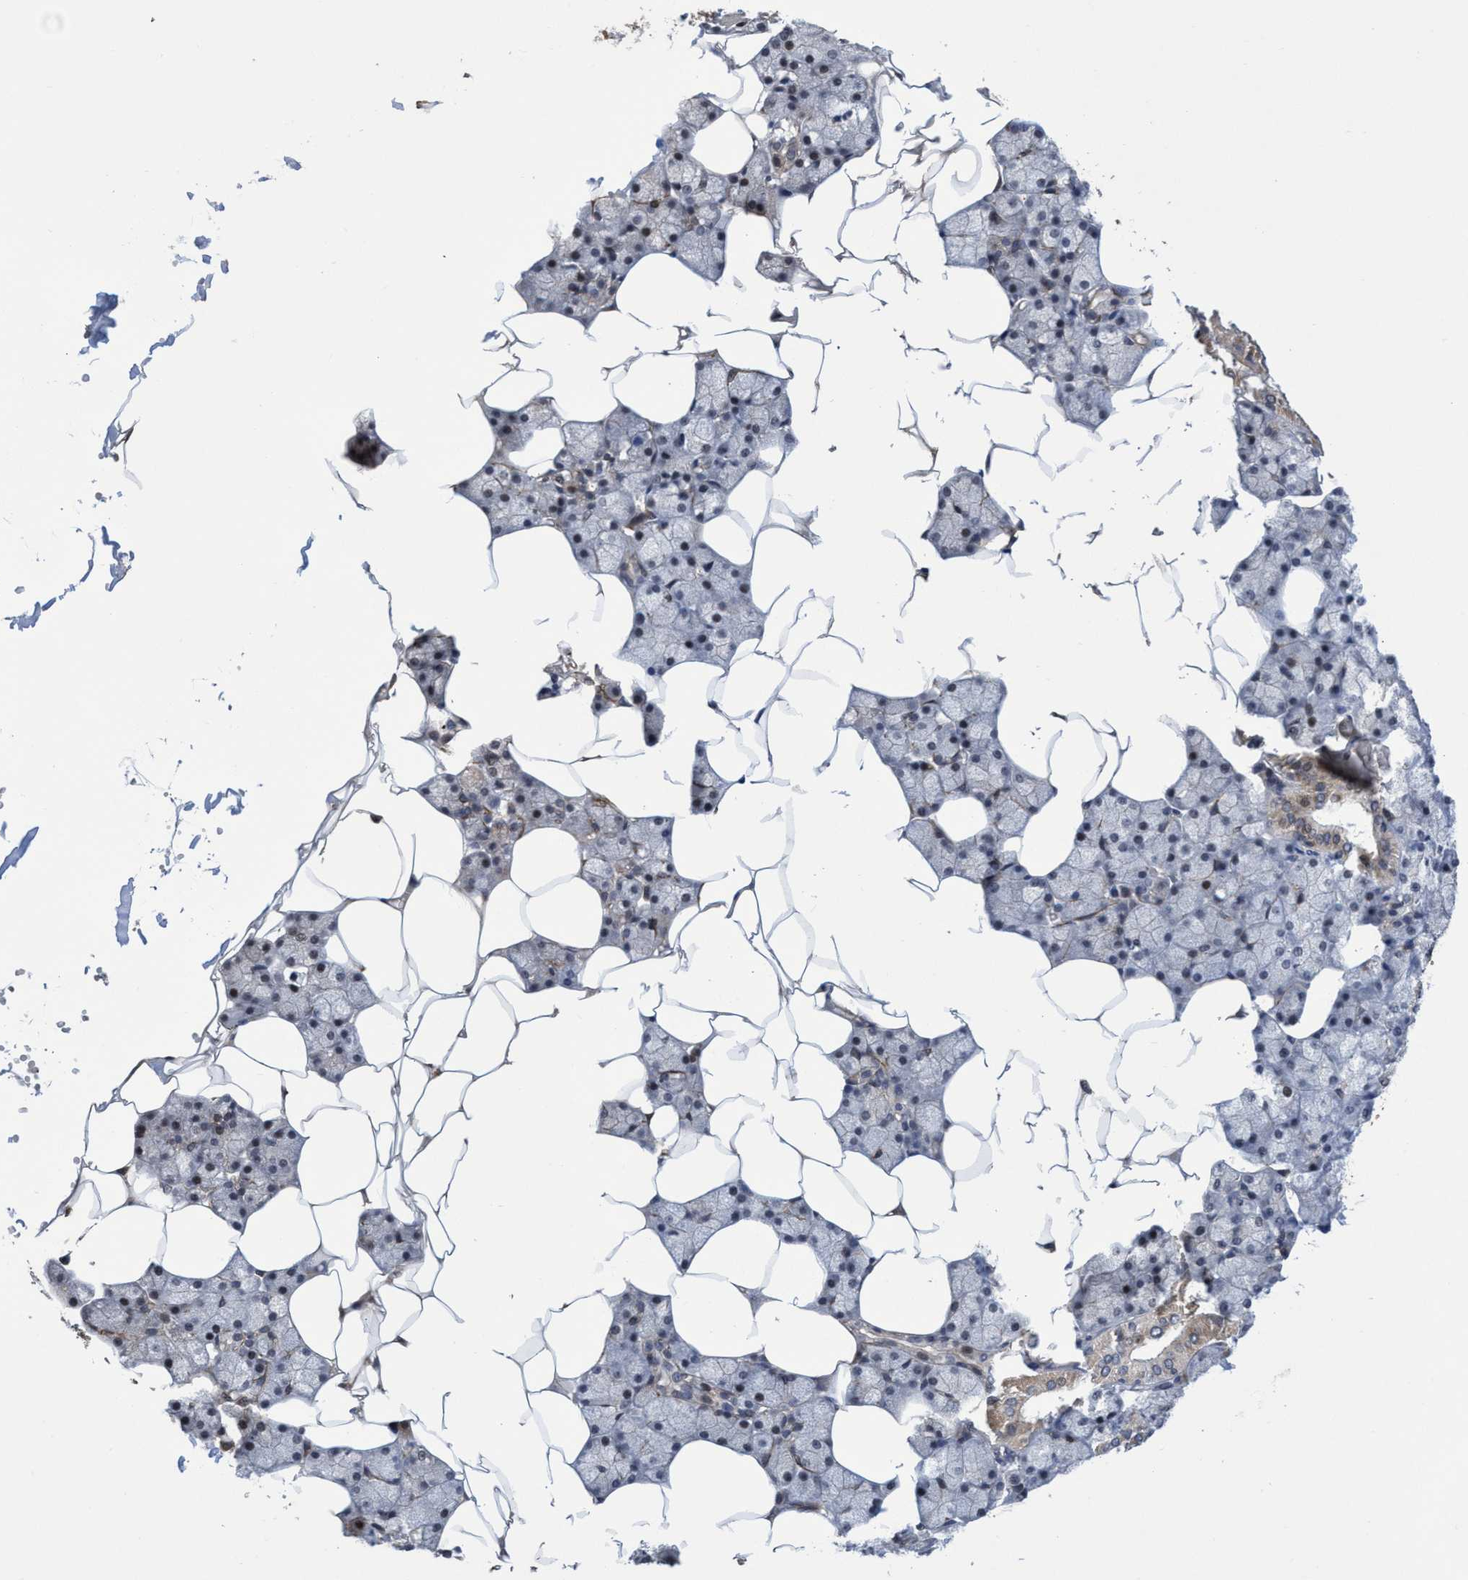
{"staining": {"intensity": "moderate", "quantity": "<25%", "location": "cytoplasmic/membranous,nuclear"}, "tissue": "salivary gland", "cell_type": "Glandular cells", "image_type": "normal", "snomed": [{"axis": "morphology", "description": "Normal tissue, NOS"}, {"axis": "topography", "description": "Salivary gland"}], "caption": "Immunohistochemical staining of benign human salivary gland displays low levels of moderate cytoplasmic/membranous,nuclear staining in about <25% of glandular cells. Nuclei are stained in blue.", "gene": "SLBP", "patient": {"sex": "male", "age": 62}}